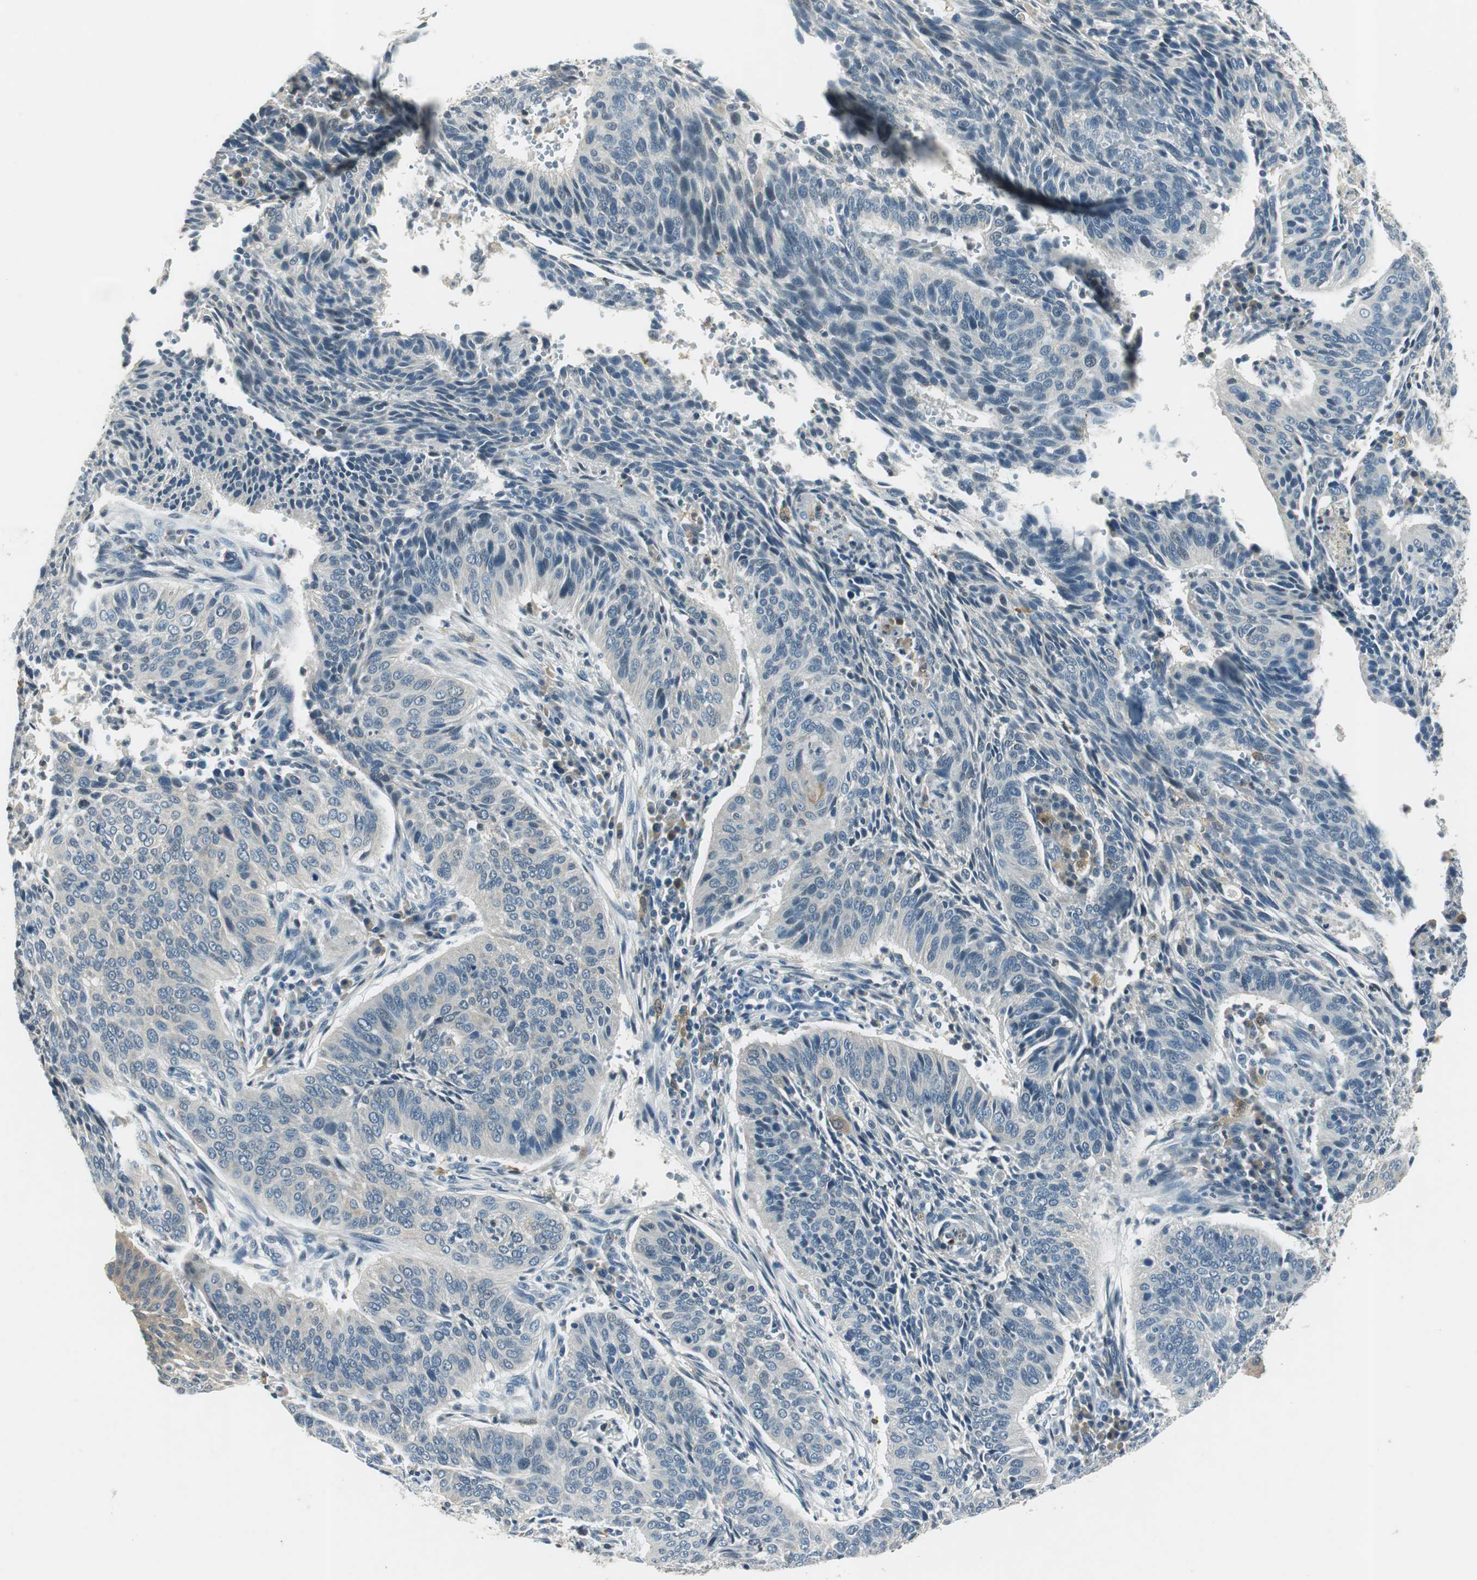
{"staining": {"intensity": "negative", "quantity": "none", "location": "none"}, "tissue": "cervical cancer", "cell_type": "Tumor cells", "image_type": "cancer", "snomed": [{"axis": "morphology", "description": "Squamous cell carcinoma, NOS"}, {"axis": "topography", "description": "Cervix"}], "caption": "Image shows no protein staining in tumor cells of squamous cell carcinoma (cervical) tissue.", "gene": "ME1", "patient": {"sex": "female", "age": 39}}